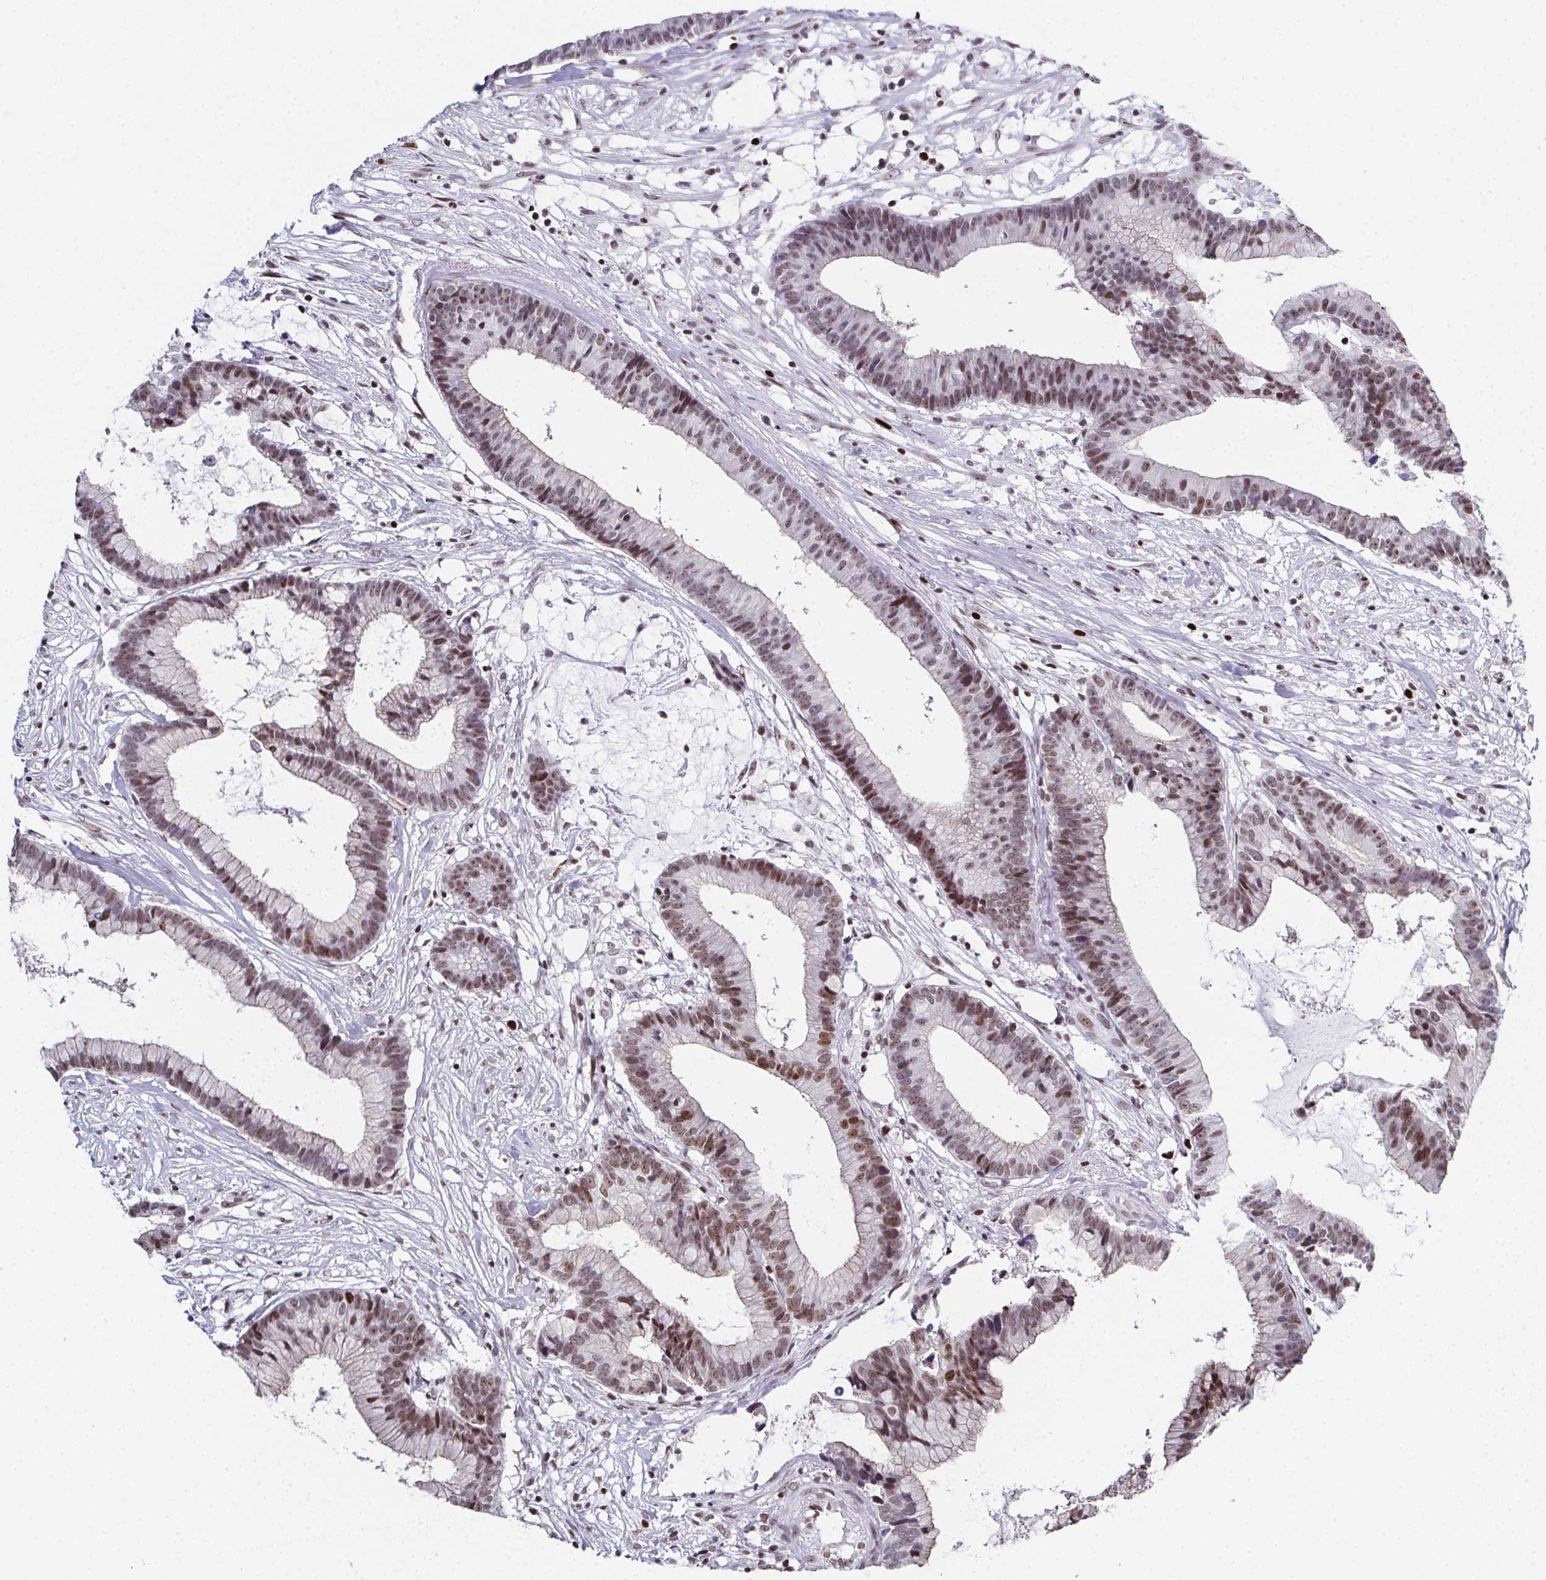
{"staining": {"intensity": "moderate", "quantity": "25%-75%", "location": "nuclear"}, "tissue": "colorectal cancer", "cell_type": "Tumor cells", "image_type": "cancer", "snomed": [{"axis": "morphology", "description": "Adenocarcinoma, NOS"}, {"axis": "topography", "description": "Colon"}], "caption": "Protein staining reveals moderate nuclear expression in approximately 25%-75% of tumor cells in colorectal cancer. The staining is performed using DAB brown chromogen to label protein expression. The nuclei are counter-stained blue using hematoxylin.", "gene": "RB1", "patient": {"sex": "female", "age": 78}}